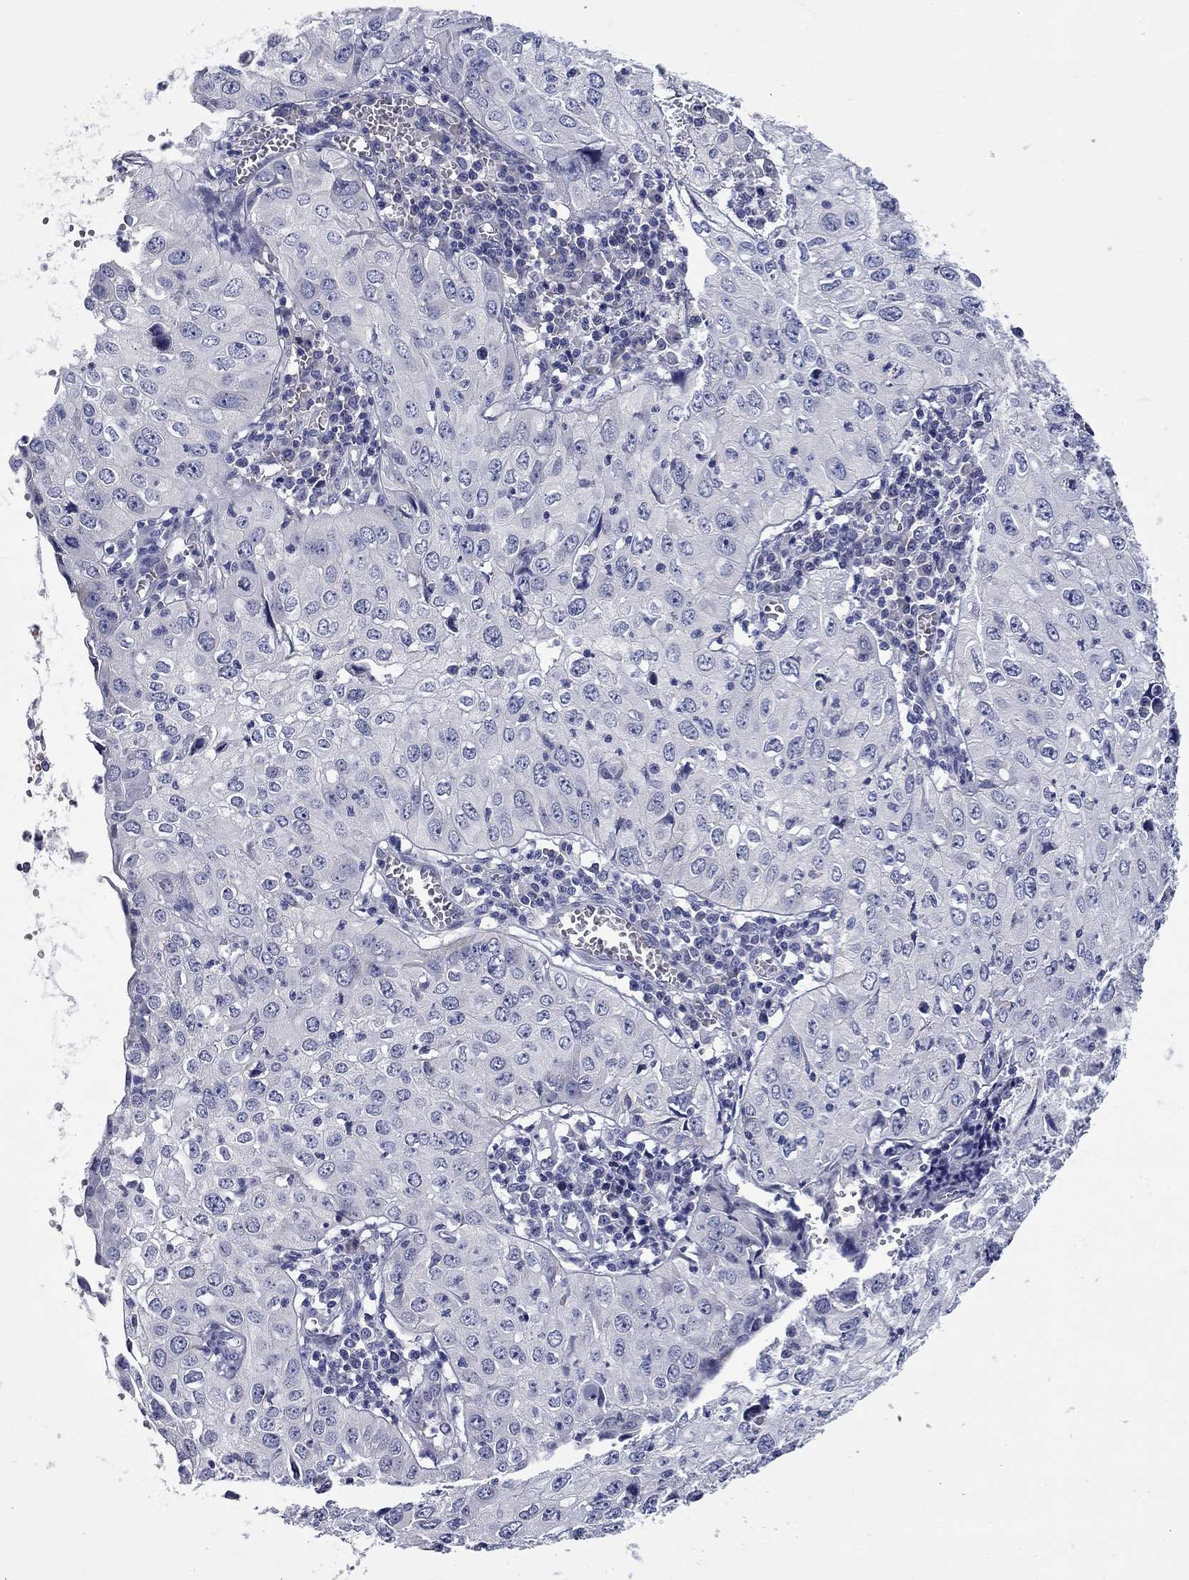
{"staining": {"intensity": "negative", "quantity": "none", "location": "none"}, "tissue": "cervical cancer", "cell_type": "Tumor cells", "image_type": "cancer", "snomed": [{"axis": "morphology", "description": "Squamous cell carcinoma, NOS"}, {"axis": "topography", "description": "Cervix"}], "caption": "A high-resolution image shows IHC staining of cervical cancer, which demonstrates no significant expression in tumor cells.", "gene": "UNC119B", "patient": {"sex": "female", "age": 24}}